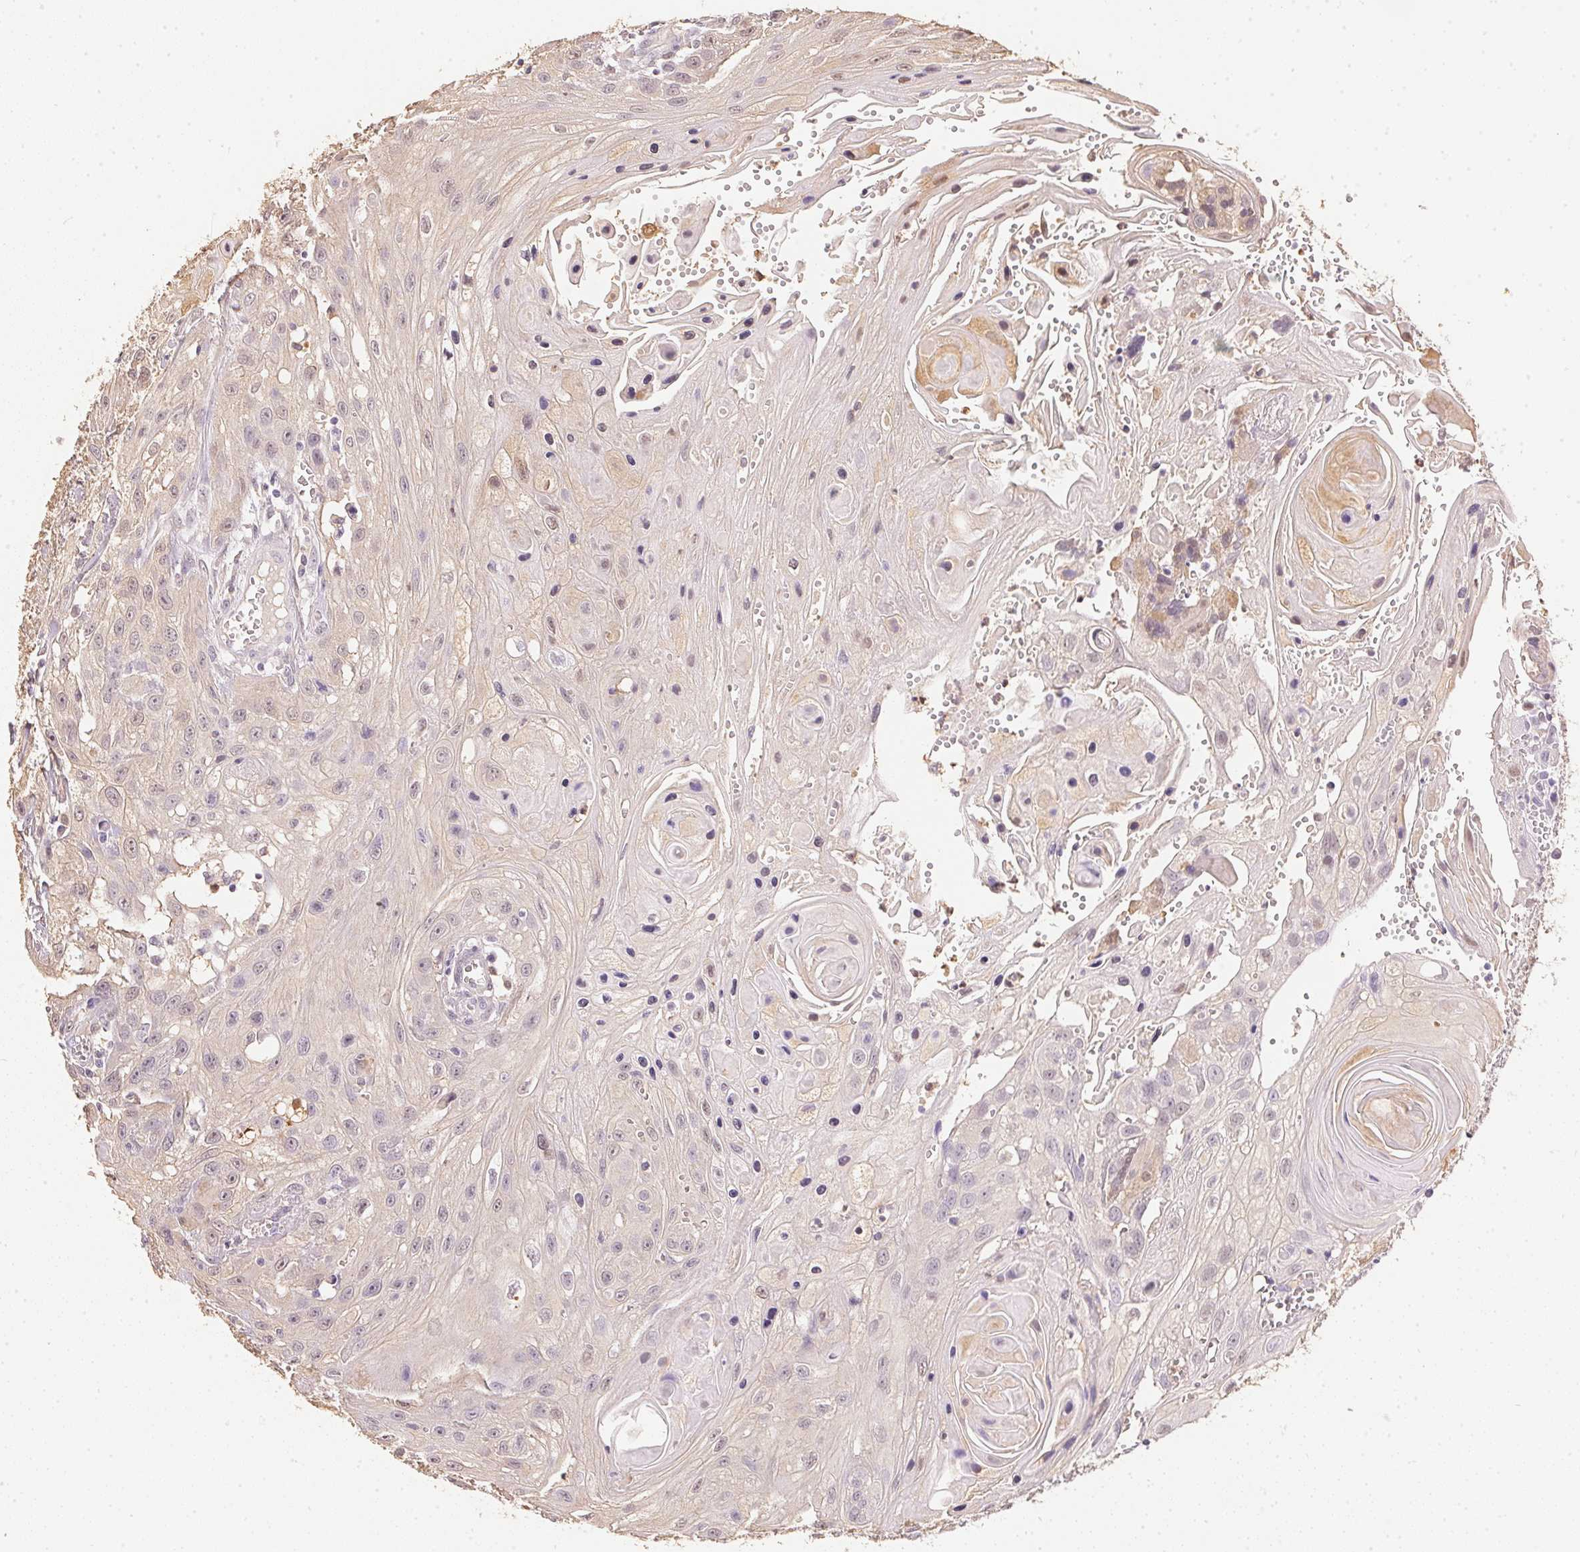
{"staining": {"intensity": "negative", "quantity": "none", "location": "none"}, "tissue": "head and neck cancer", "cell_type": "Tumor cells", "image_type": "cancer", "snomed": [{"axis": "morphology", "description": "Squamous cell carcinoma, NOS"}, {"axis": "topography", "description": "Oral tissue"}, {"axis": "topography", "description": "Head-Neck"}], "caption": "Squamous cell carcinoma (head and neck) stained for a protein using immunohistochemistry reveals no staining tumor cells.", "gene": "S100A3", "patient": {"sex": "male", "age": 58}}